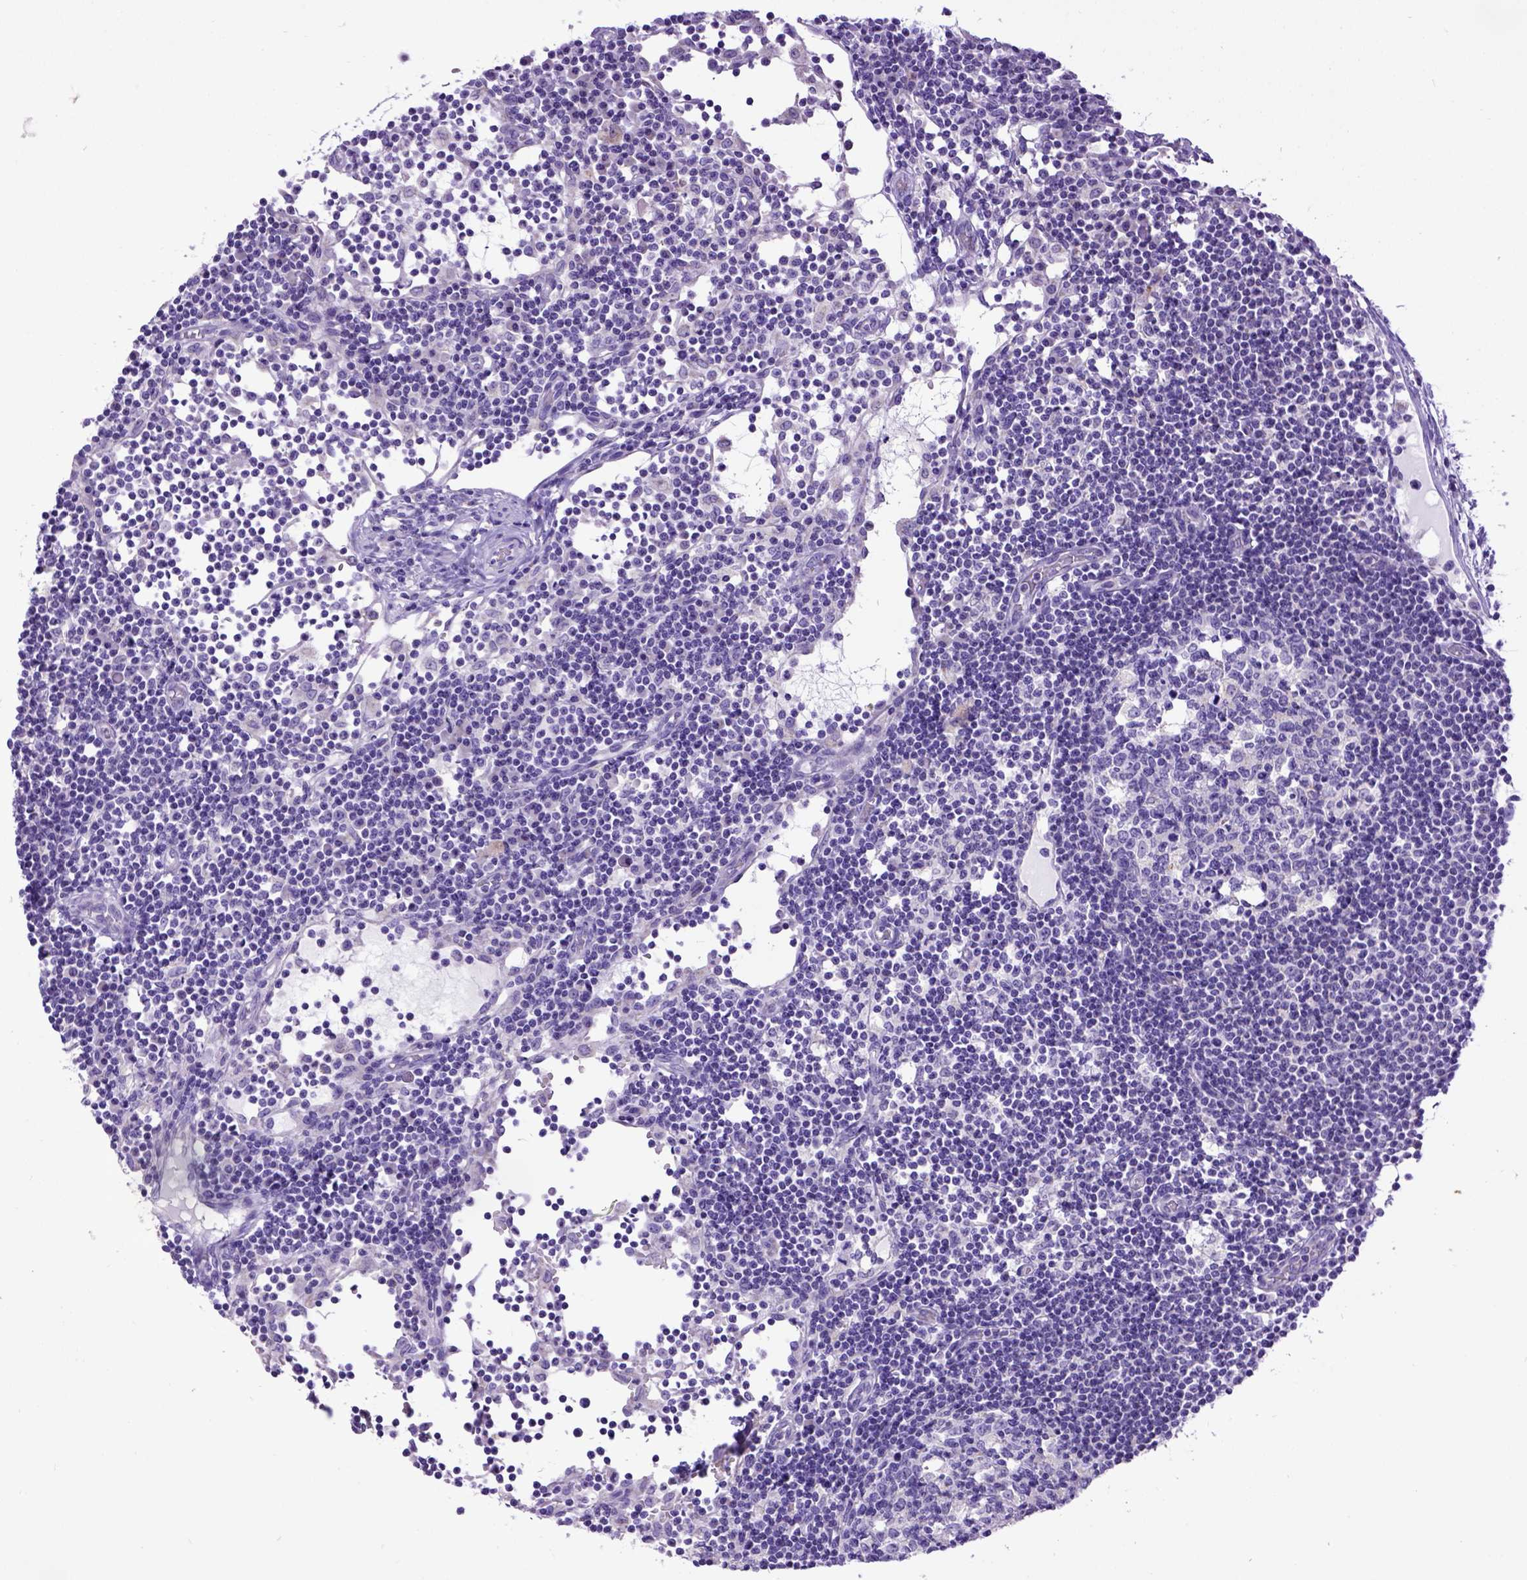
{"staining": {"intensity": "negative", "quantity": "none", "location": "none"}, "tissue": "lymph node", "cell_type": "Germinal center cells", "image_type": "normal", "snomed": [{"axis": "morphology", "description": "Normal tissue, NOS"}, {"axis": "topography", "description": "Lymph node"}], "caption": "This is an IHC histopathology image of benign human lymph node. There is no positivity in germinal center cells.", "gene": "SPEF1", "patient": {"sex": "female", "age": 72}}